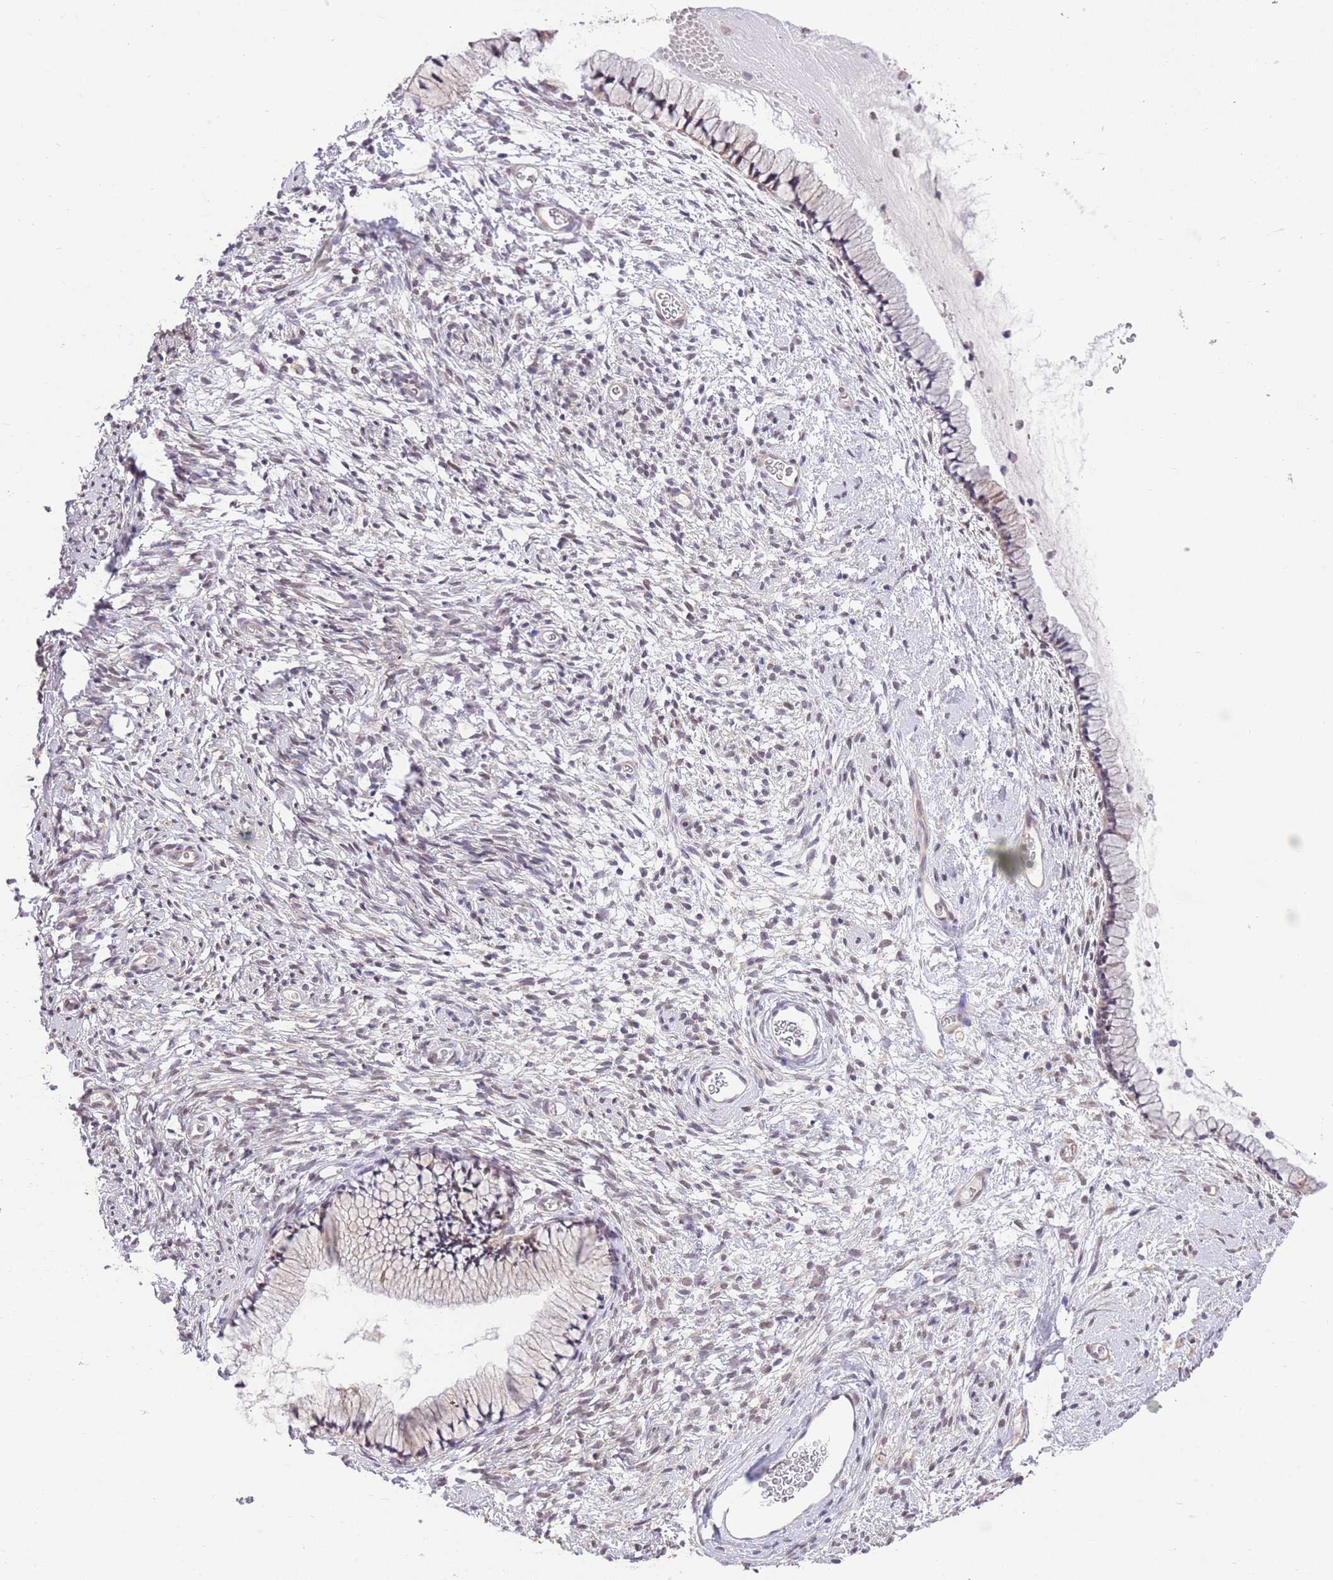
{"staining": {"intensity": "weak", "quantity": "<25%", "location": "cytoplasmic/membranous"}, "tissue": "cervix", "cell_type": "Glandular cells", "image_type": "normal", "snomed": [{"axis": "morphology", "description": "Normal tissue, NOS"}, {"axis": "topography", "description": "Cervix"}], "caption": "High power microscopy histopathology image of an IHC photomicrograph of unremarkable cervix, revealing no significant expression in glandular cells. The staining is performed using DAB (3,3'-diaminobenzidine) brown chromogen with nuclei counter-stained in using hematoxylin.", "gene": "ELOA2", "patient": {"sex": "female", "age": 76}}